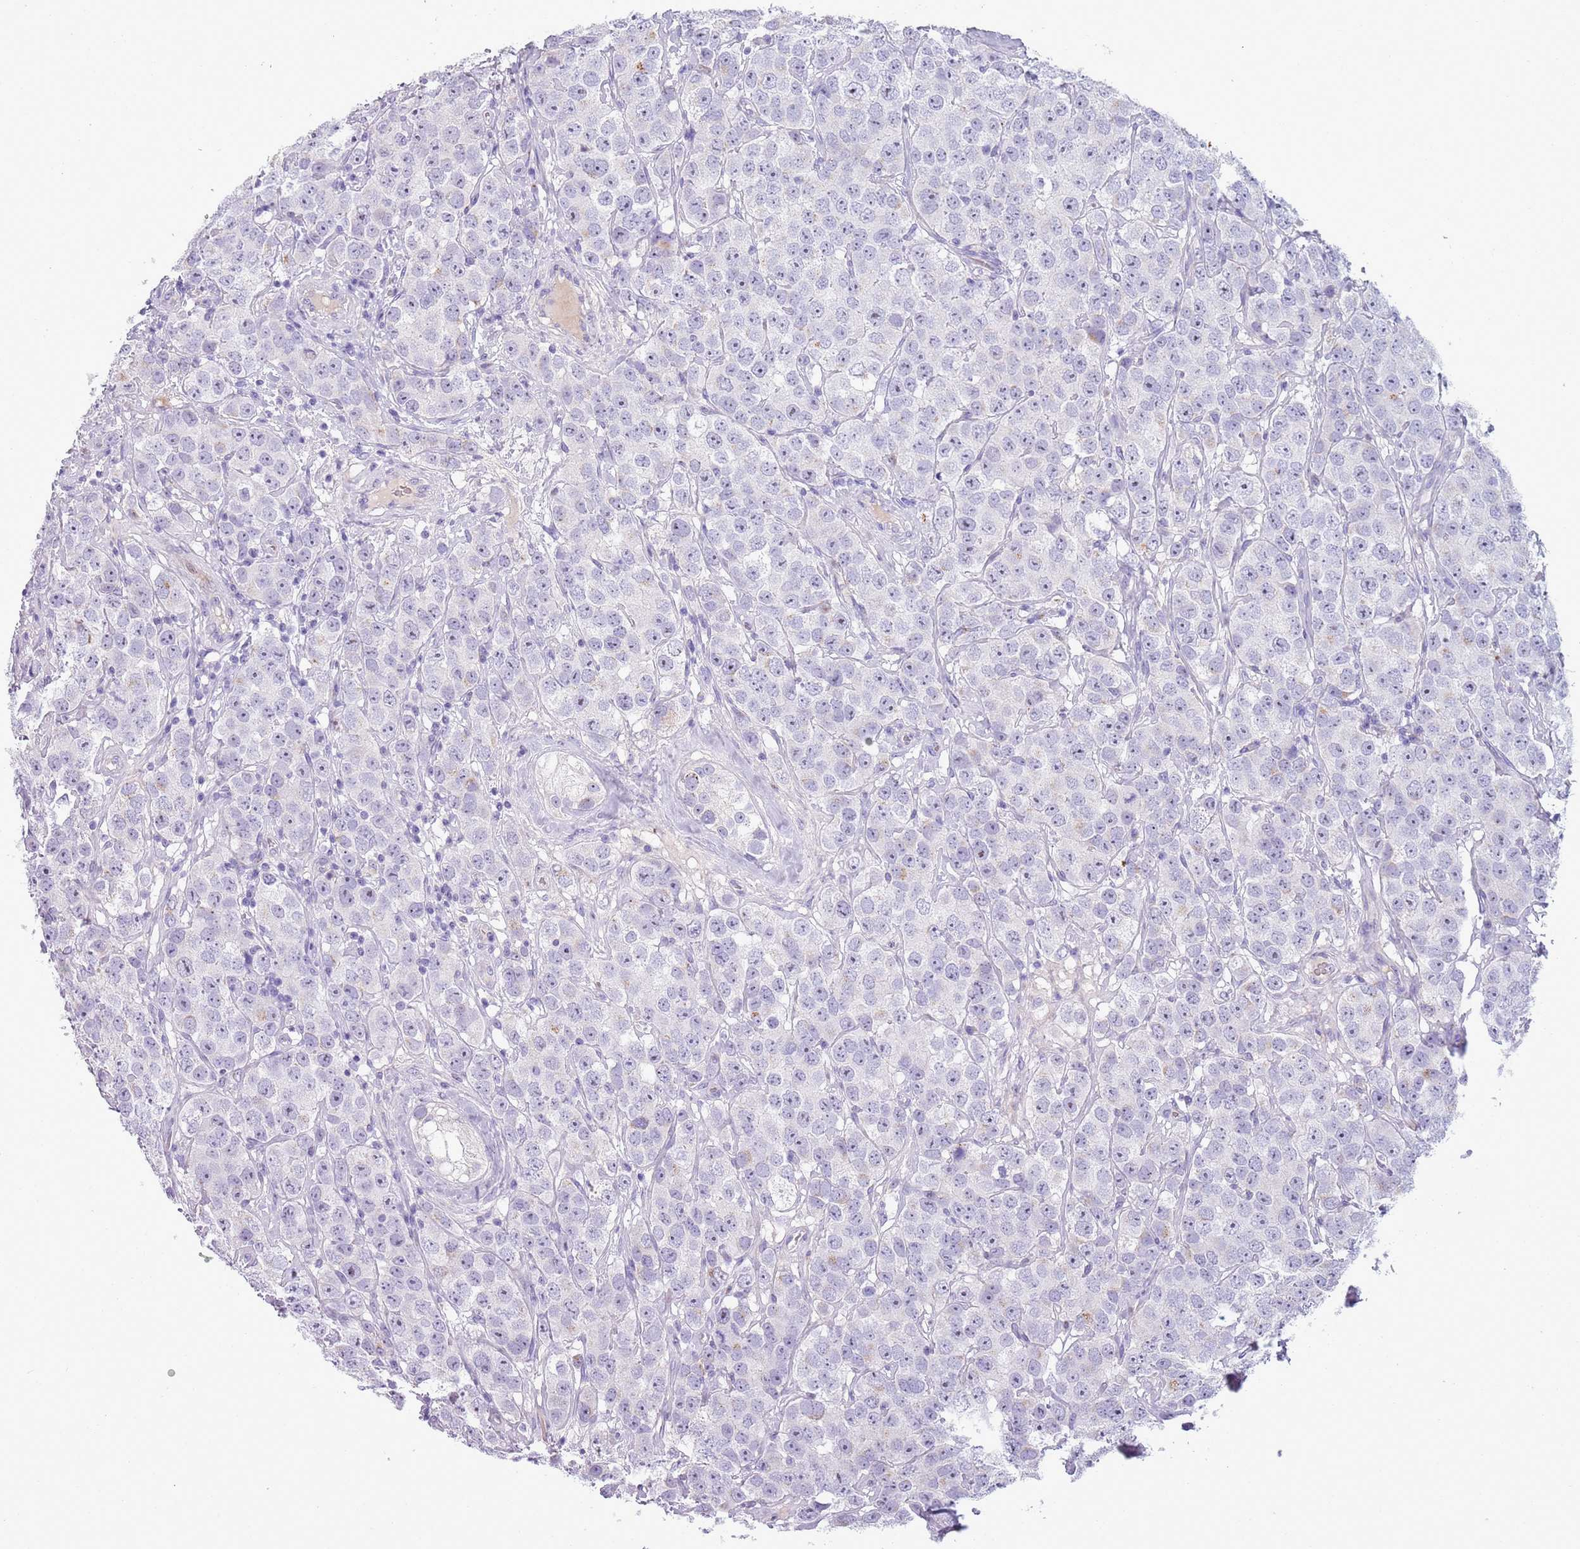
{"staining": {"intensity": "negative", "quantity": "none", "location": "none"}, "tissue": "testis cancer", "cell_type": "Tumor cells", "image_type": "cancer", "snomed": [{"axis": "morphology", "description": "Seminoma, NOS"}, {"axis": "topography", "description": "Testis"}], "caption": "High power microscopy photomicrograph of an immunohistochemistry (IHC) micrograph of testis cancer (seminoma), revealing no significant expression in tumor cells.", "gene": "NBPF6", "patient": {"sex": "male", "age": 28}}